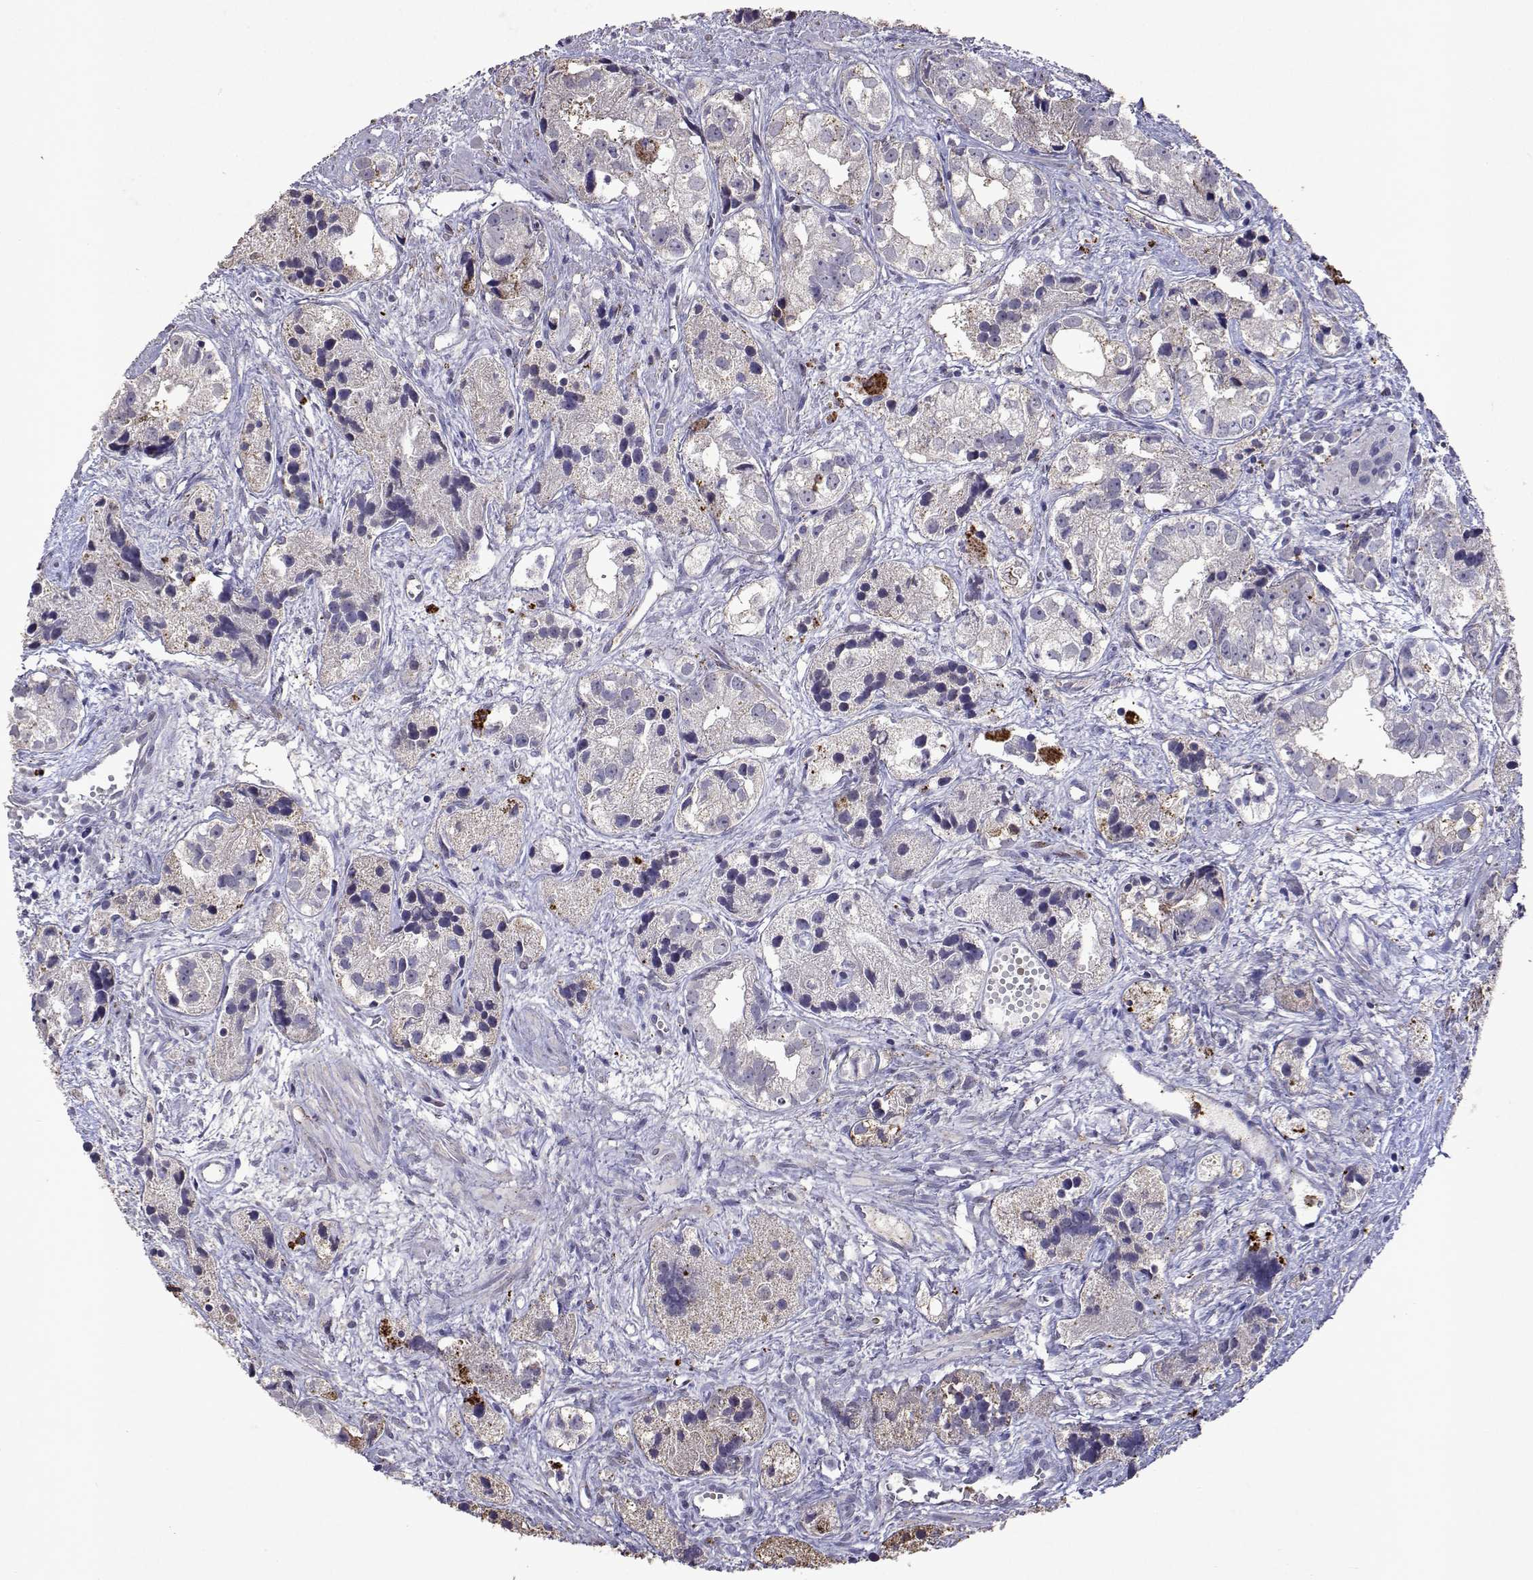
{"staining": {"intensity": "moderate", "quantity": "<25%", "location": "cytoplasmic/membranous"}, "tissue": "prostate cancer", "cell_type": "Tumor cells", "image_type": "cancer", "snomed": [{"axis": "morphology", "description": "Adenocarcinoma, High grade"}, {"axis": "topography", "description": "Prostate"}], "caption": "Immunohistochemical staining of human prostate adenocarcinoma (high-grade) demonstrates low levels of moderate cytoplasmic/membranous protein staining in approximately <25% of tumor cells.", "gene": "DUSP28", "patient": {"sex": "male", "age": 68}}